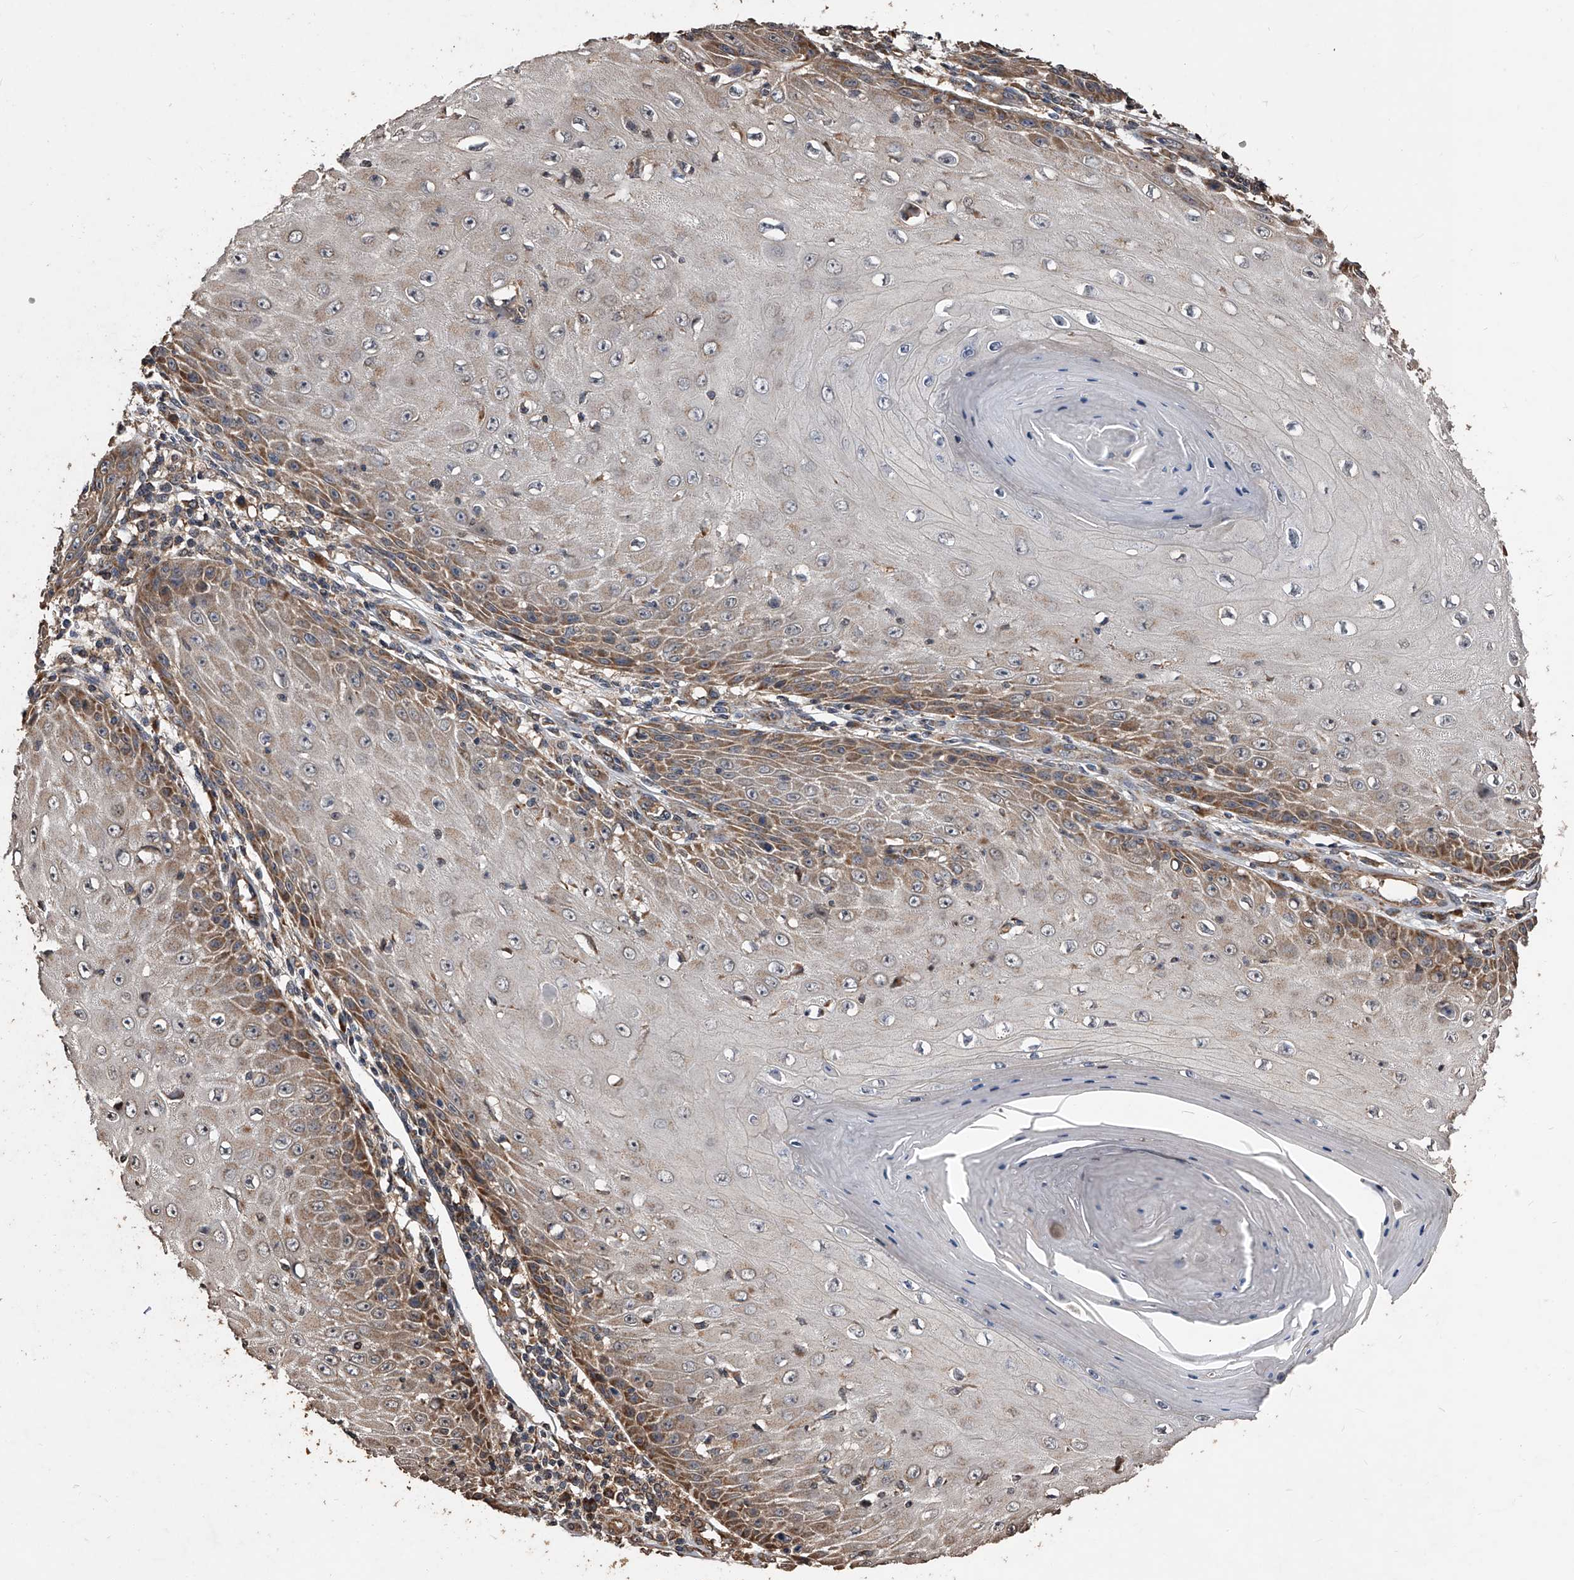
{"staining": {"intensity": "moderate", "quantity": ">75%", "location": "cytoplasmic/membranous"}, "tissue": "skin cancer", "cell_type": "Tumor cells", "image_type": "cancer", "snomed": [{"axis": "morphology", "description": "Squamous cell carcinoma, NOS"}, {"axis": "topography", "description": "Skin"}], "caption": "The photomicrograph shows staining of squamous cell carcinoma (skin), revealing moderate cytoplasmic/membranous protein staining (brown color) within tumor cells.", "gene": "LTV1", "patient": {"sex": "female", "age": 73}}